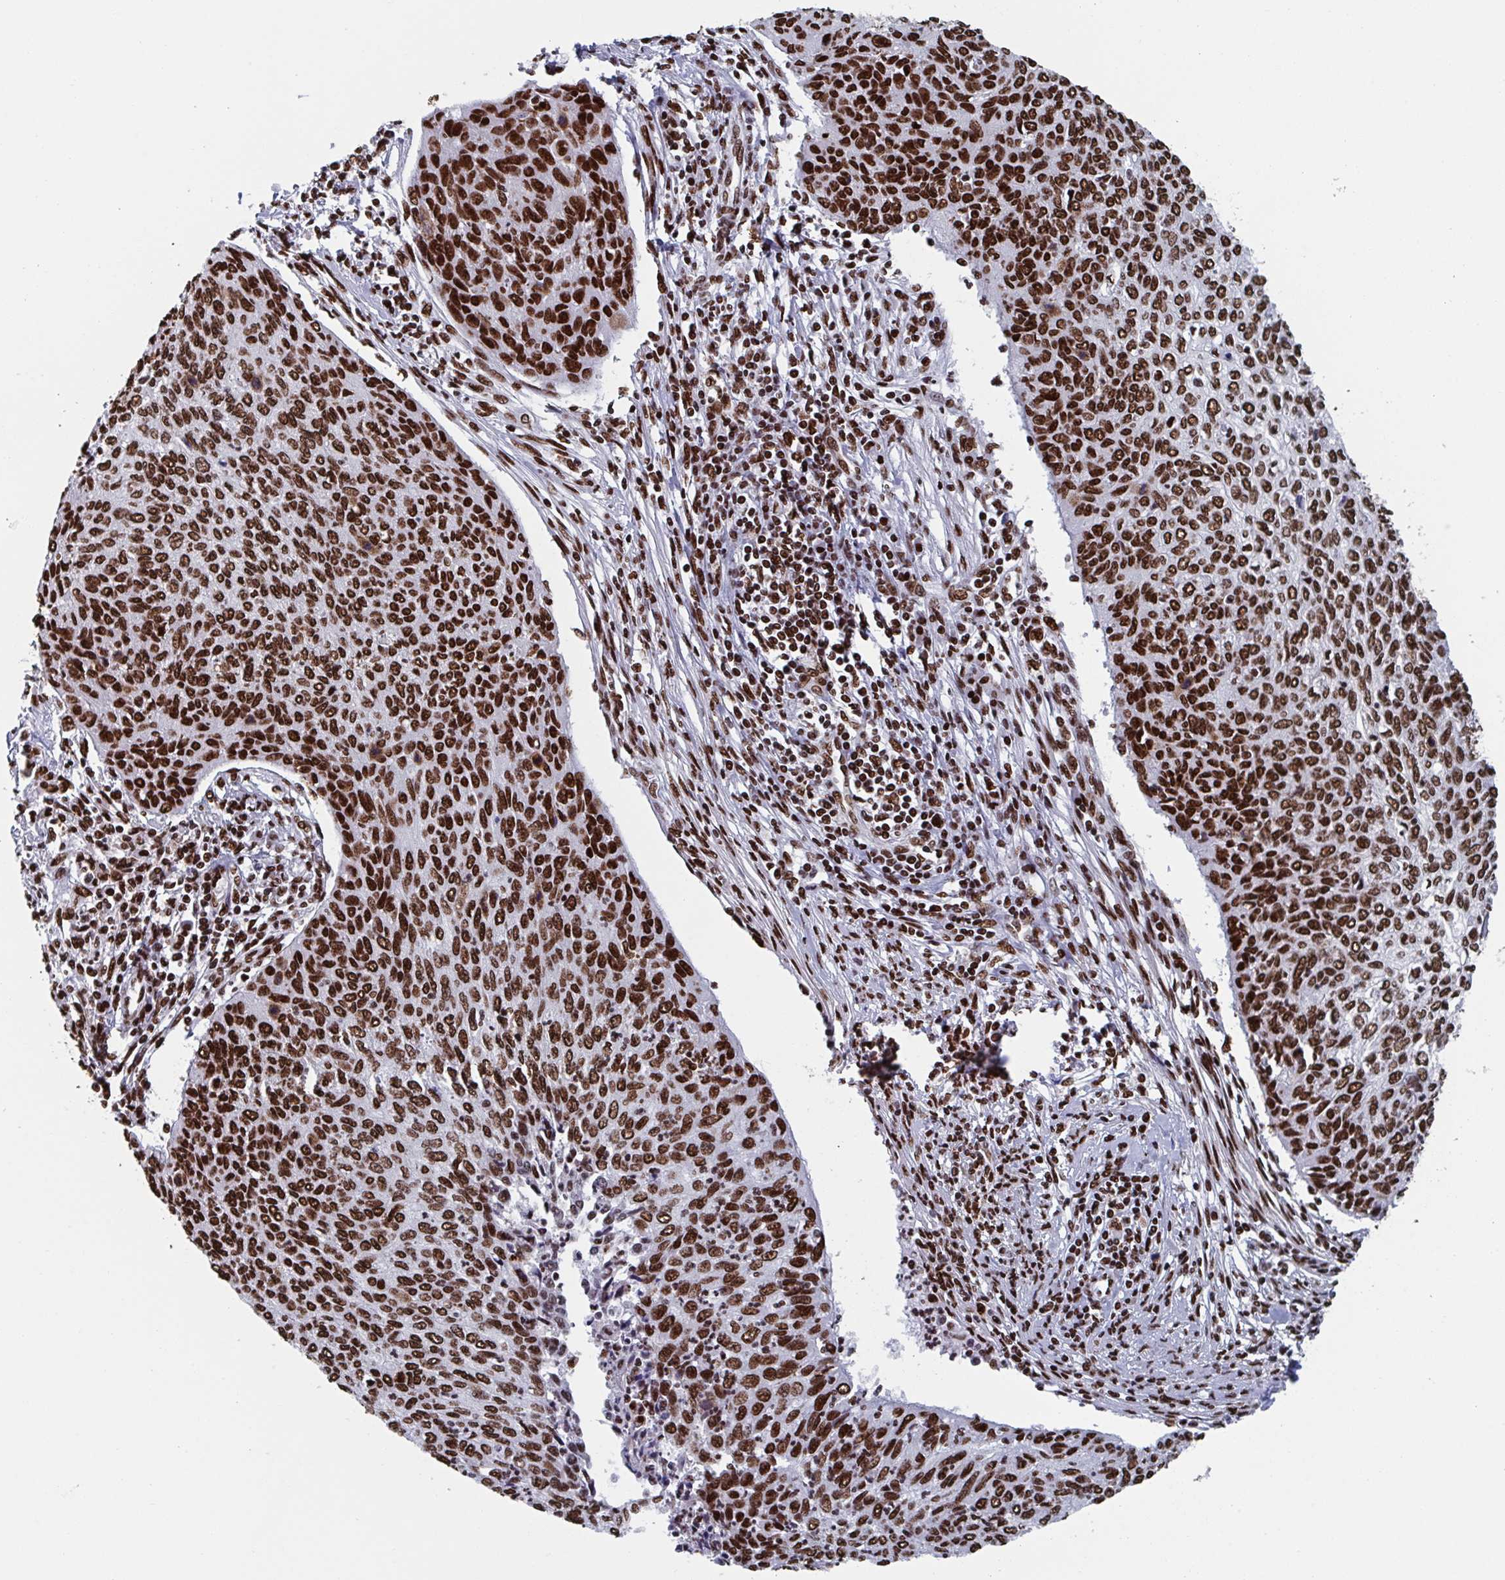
{"staining": {"intensity": "strong", "quantity": ">75%", "location": "nuclear"}, "tissue": "cervical cancer", "cell_type": "Tumor cells", "image_type": "cancer", "snomed": [{"axis": "morphology", "description": "Squamous cell carcinoma, NOS"}, {"axis": "topography", "description": "Cervix"}], "caption": "Protein analysis of squamous cell carcinoma (cervical) tissue reveals strong nuclear positivity in about >75% of tumor cells.", "gene": "ZNF607", "patient": {"sex": "female", "age": 38}}